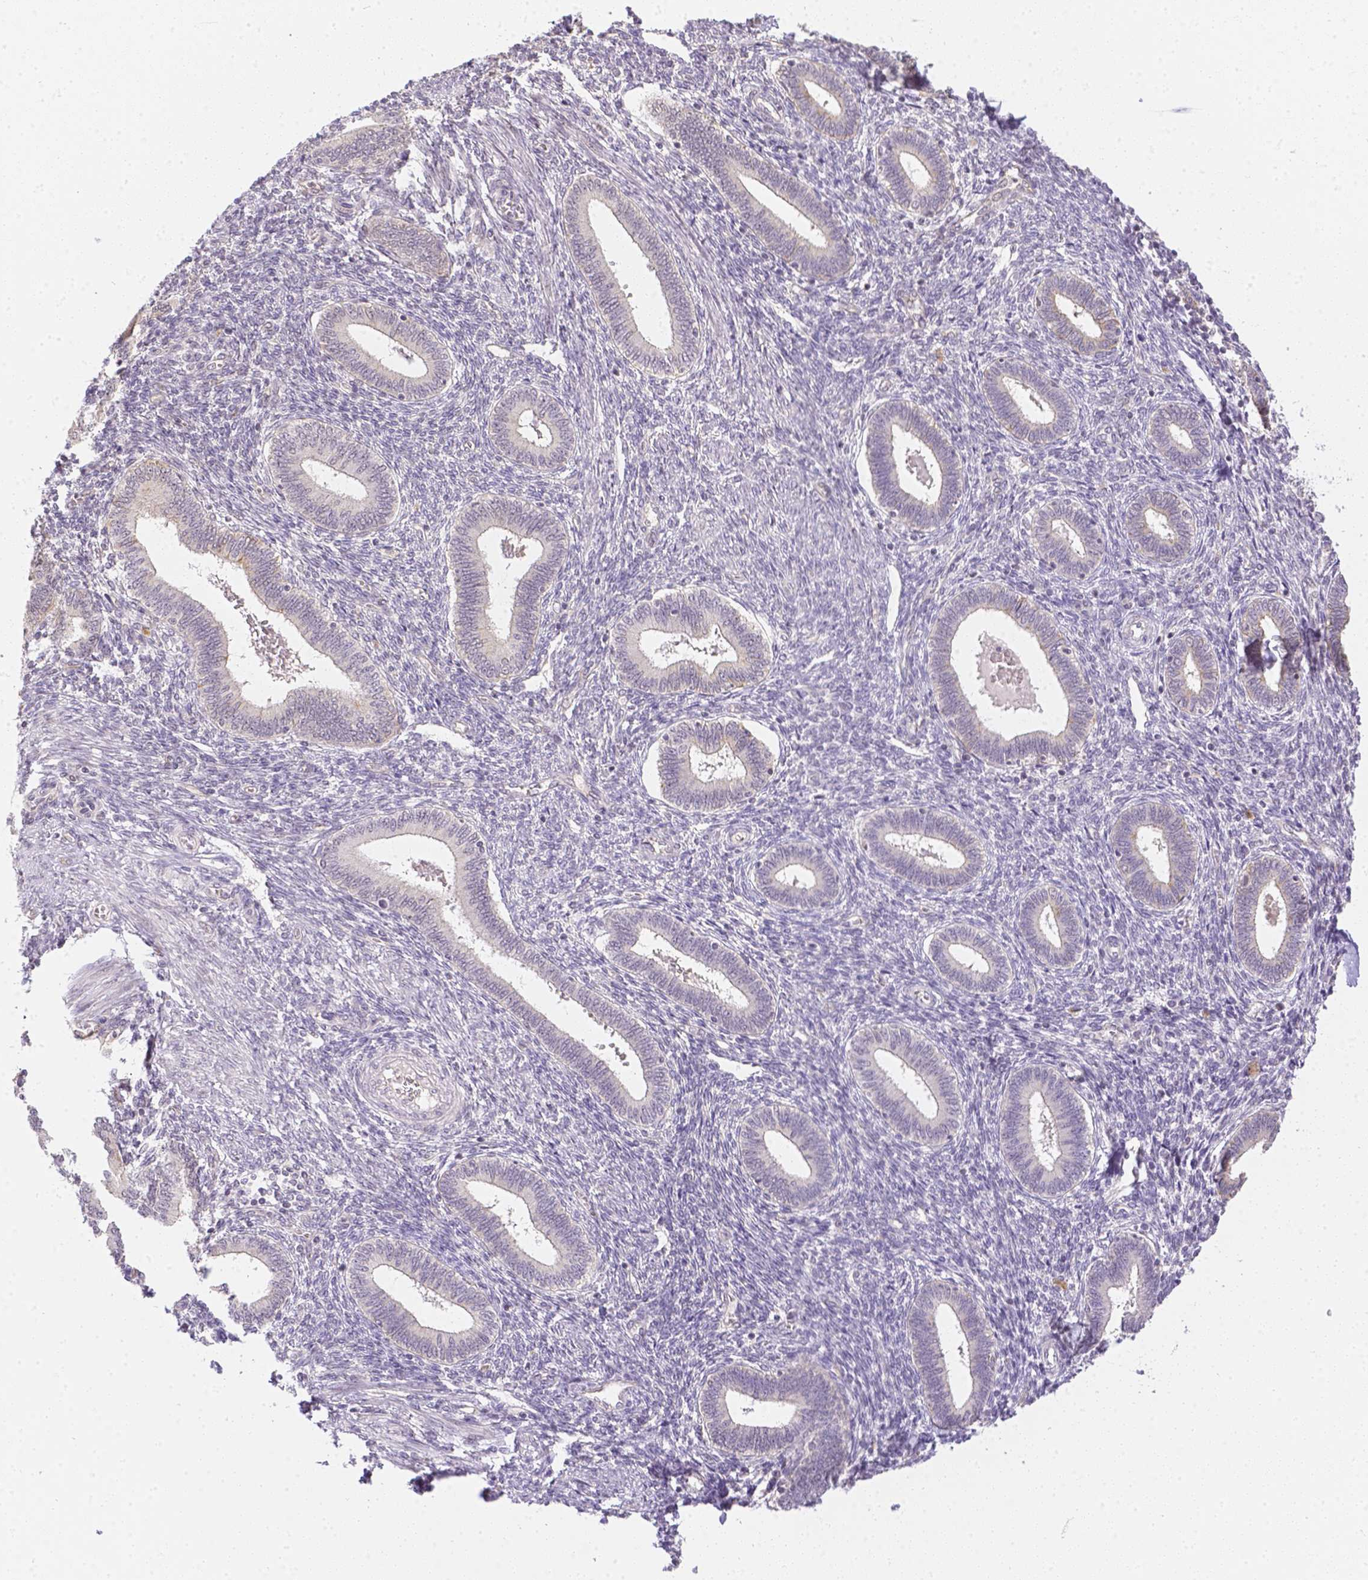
{"staining": {"intensity": "negative", "quantity": "none", "location": "none"}, "tissue": "endometrium", "cell_type": "Cells in endometrial stroma", "image_type": "normal", "snomed": [{"axis": "morphology", "description": "Normal tissue, NOS"}, {"axis": "topography", "description": "Endometrium"}], "caption": "IHC of benign endometrium displays no expression in cells in endometrial stroma. (DAB (3,3'-diaminobenzidine) immunohistochemistry visualized using brightfield microscopy, high magnification).", "gene": "ZNF280B", "patient": {"sex": "female", "age": 42}}